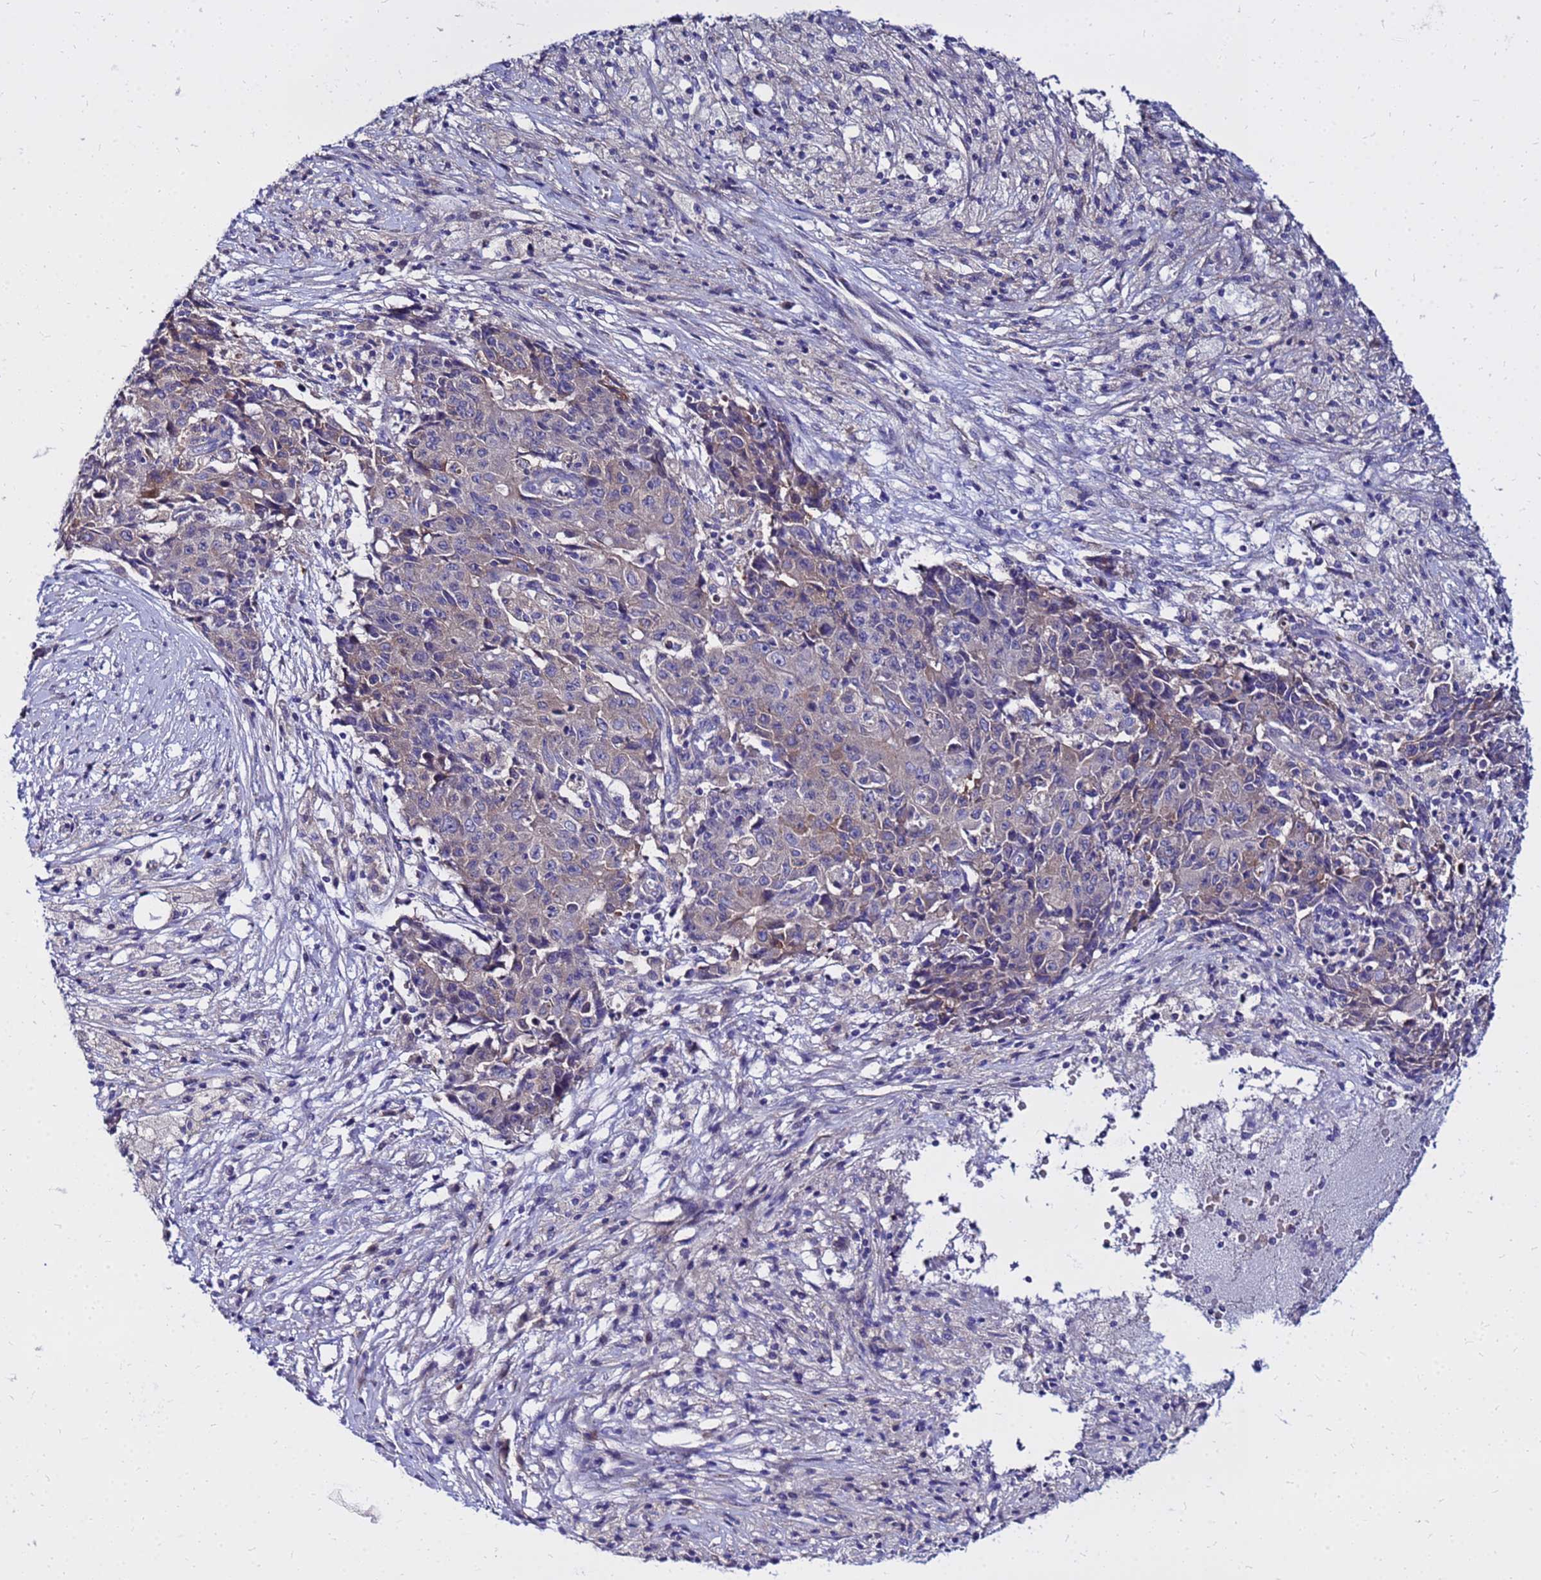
{"staining": {"intensity": "negative", "quantity": "none", "location": "none"}, "tissue": "ovarian cancer", "cell_type": "Tumor cells", "image_type": "cancer", "snomed": [{"axis": "morphology", "description": "Carcinoma, endometroid"}, {"axis": "topography", "description": "Ovary"}], "caption": "Tumor cells show no significant protein positivity in endometroid carcinoma (ovarian).", "gene": "HERC5", "patient": {"sex": "female", "age": 42}}